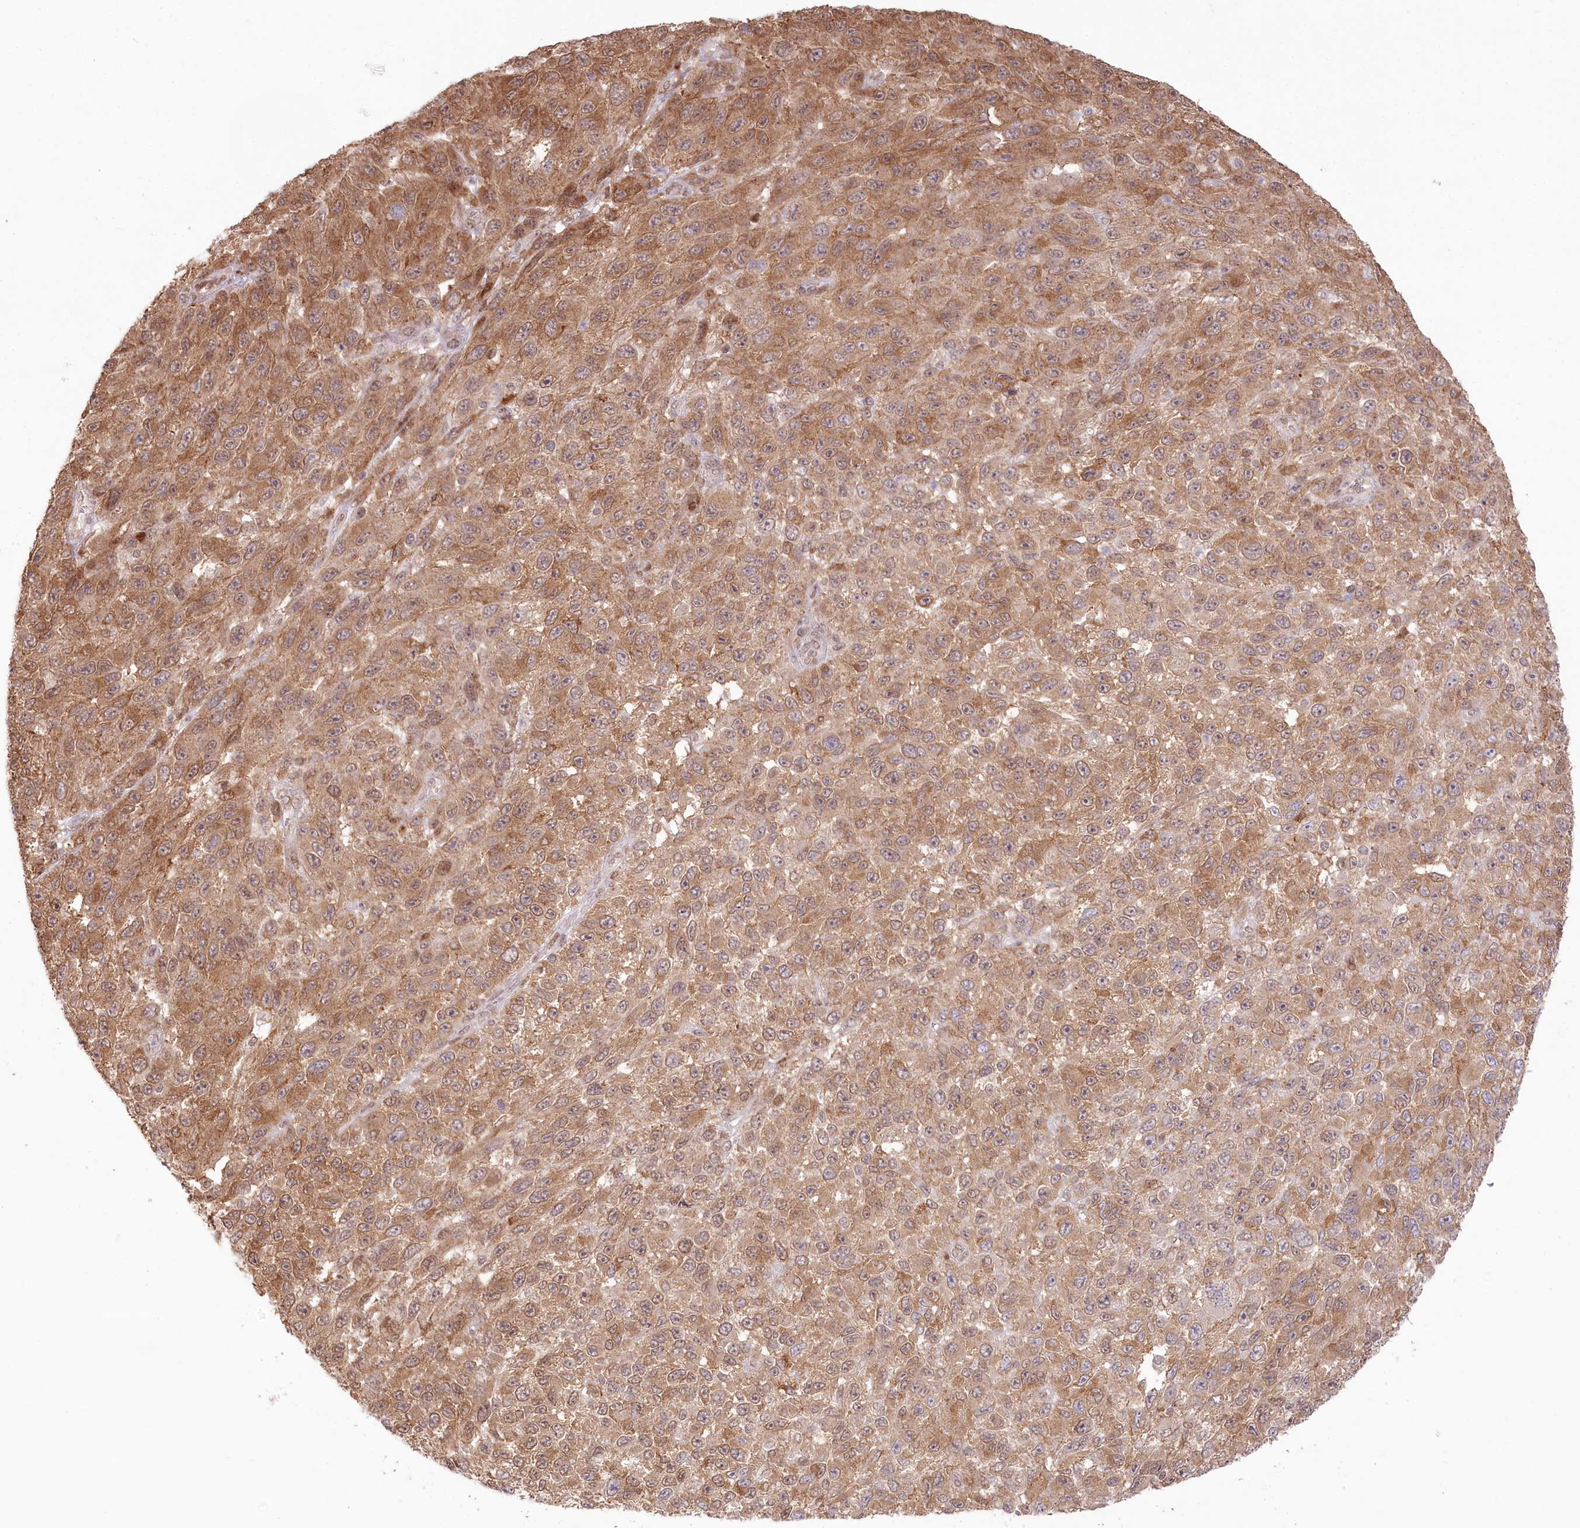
{"staining": {"intensity": "moderate", "quantity": ">75%", "location": "cytoplasmic/membranous"}, "tissue": "melanoma", "cell_type": "Tumor cells", "image_type": "cancer", "snomed": [{"axis": "morphology", "description": "Malignant melanoma, NOS"}, {"axis": "topography", "description": "Skin"}], "caption": "The photomicrograph shows staining of melanoma, revealing moderate cytoplasmic/membranous protein staining (brown color) within tumor cells. The staining was performed using DAB (3,3'-diaminobenzidine) to visualize the protein expression in brown, while the nuclei were stained in blue with hematoxylin (Magnification: 20x).", "gene": "PYURF", "patient": {"sex": "female", "age": 96}}